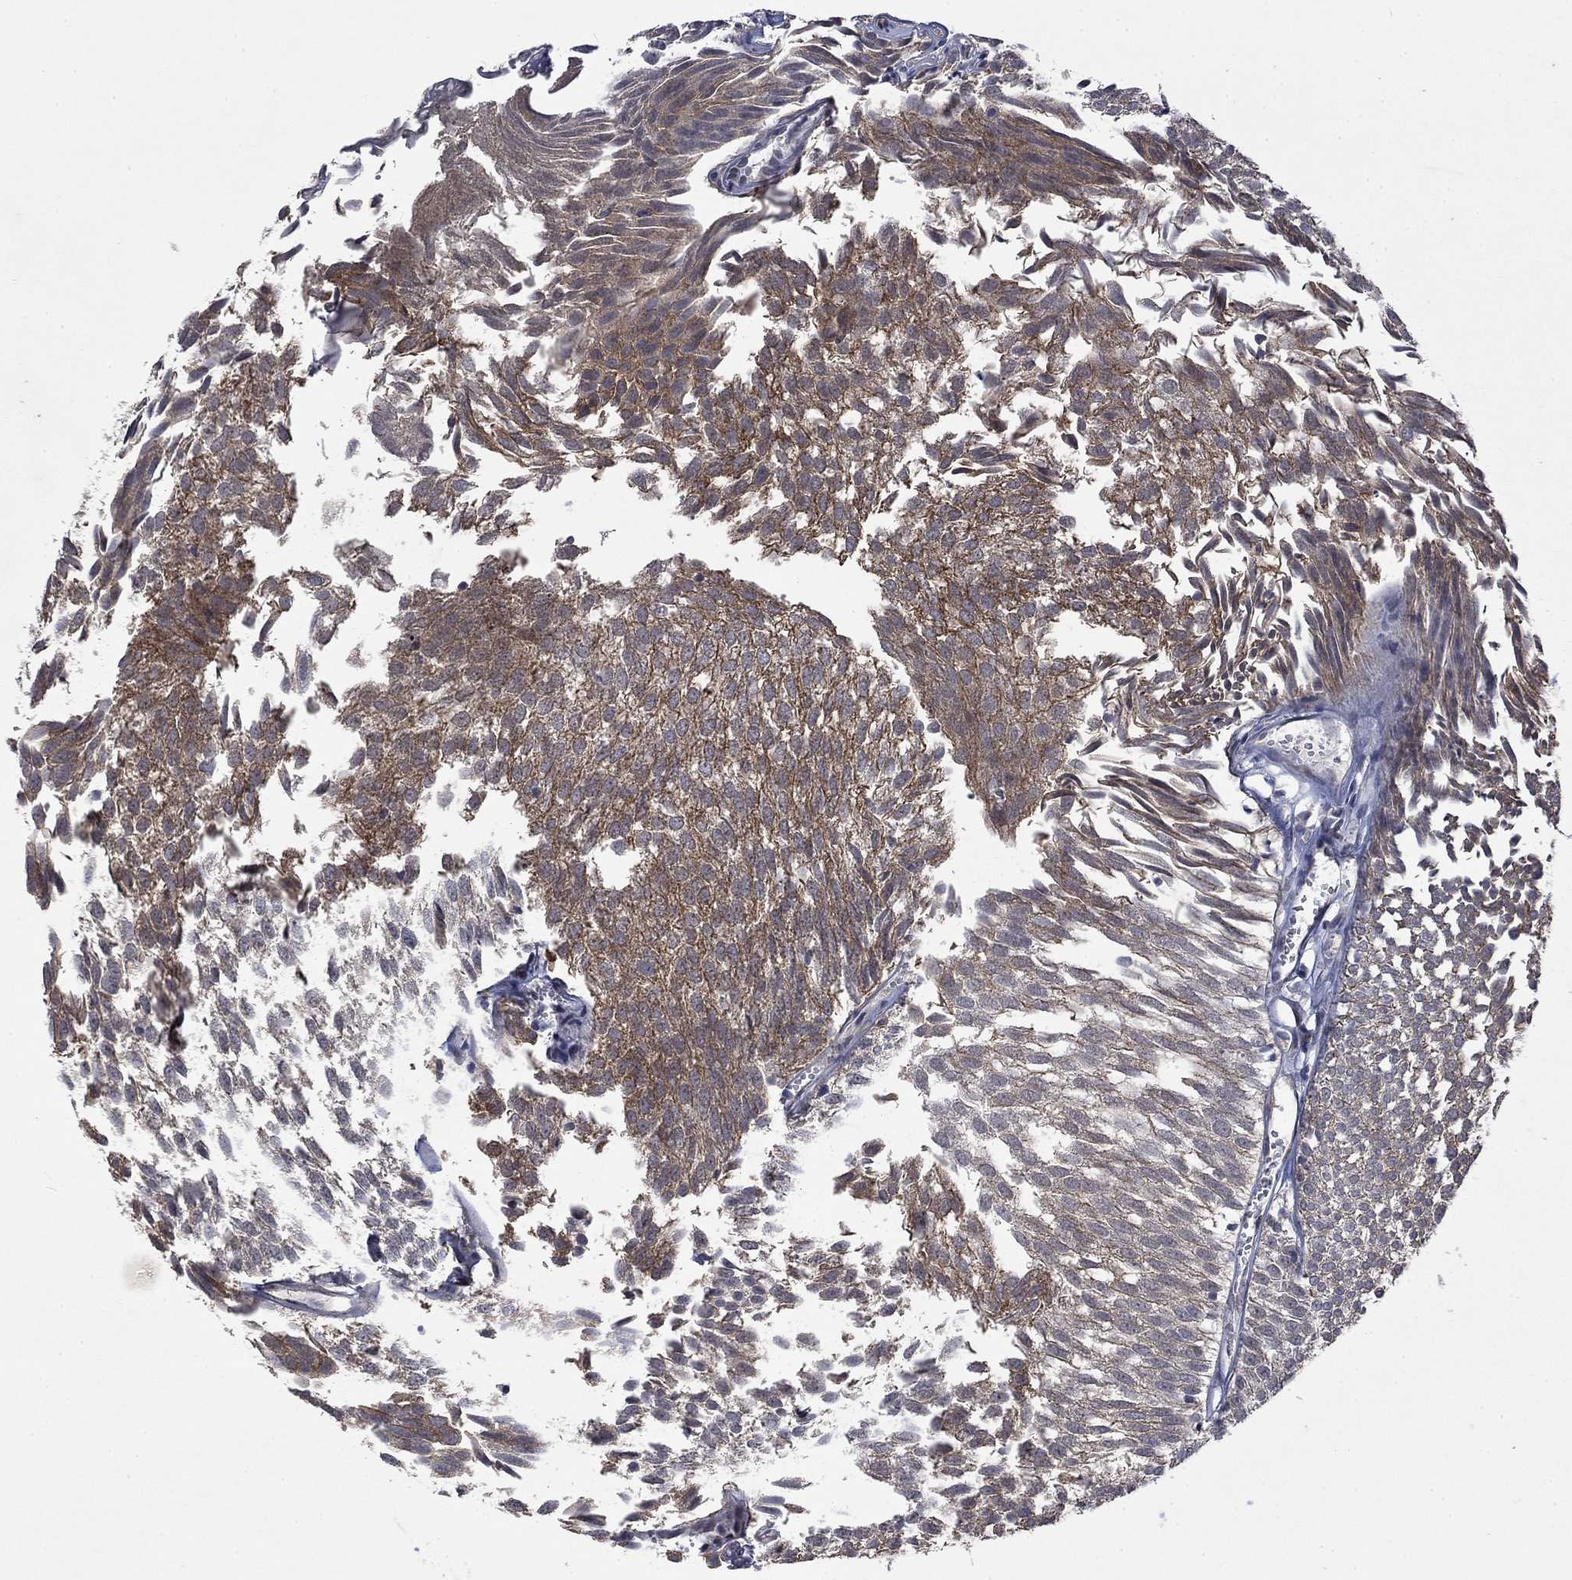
{"staining": {"intensity": "moderate", "quantity": "25%-75%", "location": "cytoplasmic/membranous"}, "tissue": "urothelial cancer", "cell_type": "Tumor cells", "image_type": "cancer", "snomed": [{"axis": "morphology", "description": "Urothelial carcinoma, Low grade"}, {"axis": "topography", "description": "Urinary bladder"}], "caption": "Urothelial cancer stained with immunohistochemistry reveals moderate cytoplasmic/membranous expression in about 25%-75% of tumor cells. (DAB (3,3'-diaminobenzidine) IHC with brightfield microscopy, high magnification).", "gene": "PPP1R9A", "patient": {"sex": "male", "age": 52}}